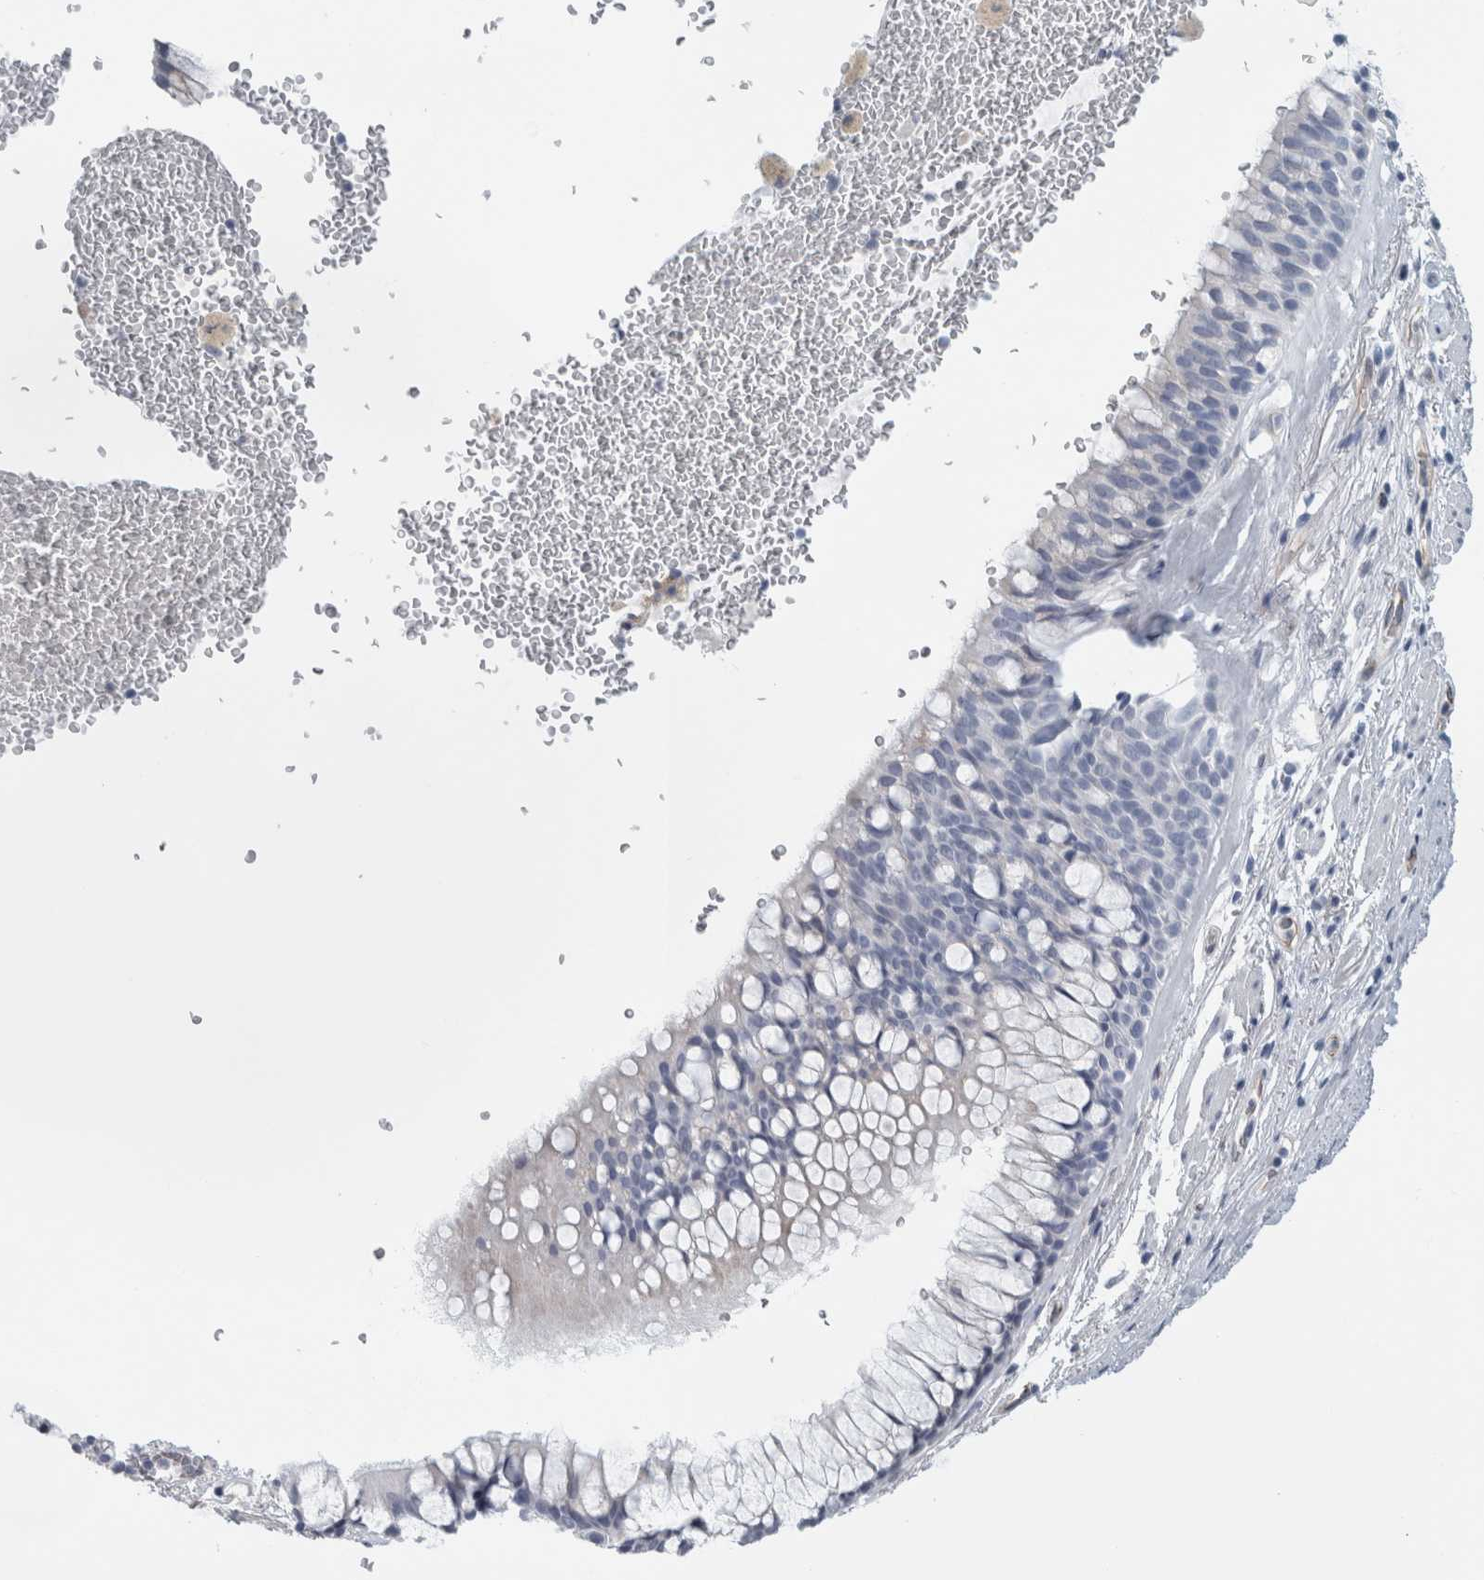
{"staining": {"intensity": "negative", "quantity": "none", "location": "none"}, "tissue": "bronchus", "cell_type": "Respiratory epithelial cells", "image_type": "normal", "snomed": [{"axis": "morphology", "description": "Normal tissue, NOS"}, {"axis": "topography", "description": "Cartilage tissue"}, {"axis": "topography", "description": "Bronchus"}], "caption": "High power microscopy image of an IHC histopathology image of normal bronchus, revealing no significant positivity in respiratory epithelial cells.", "gene": "B3GNT3", "patient": {"sex": "female", "age": 53}}